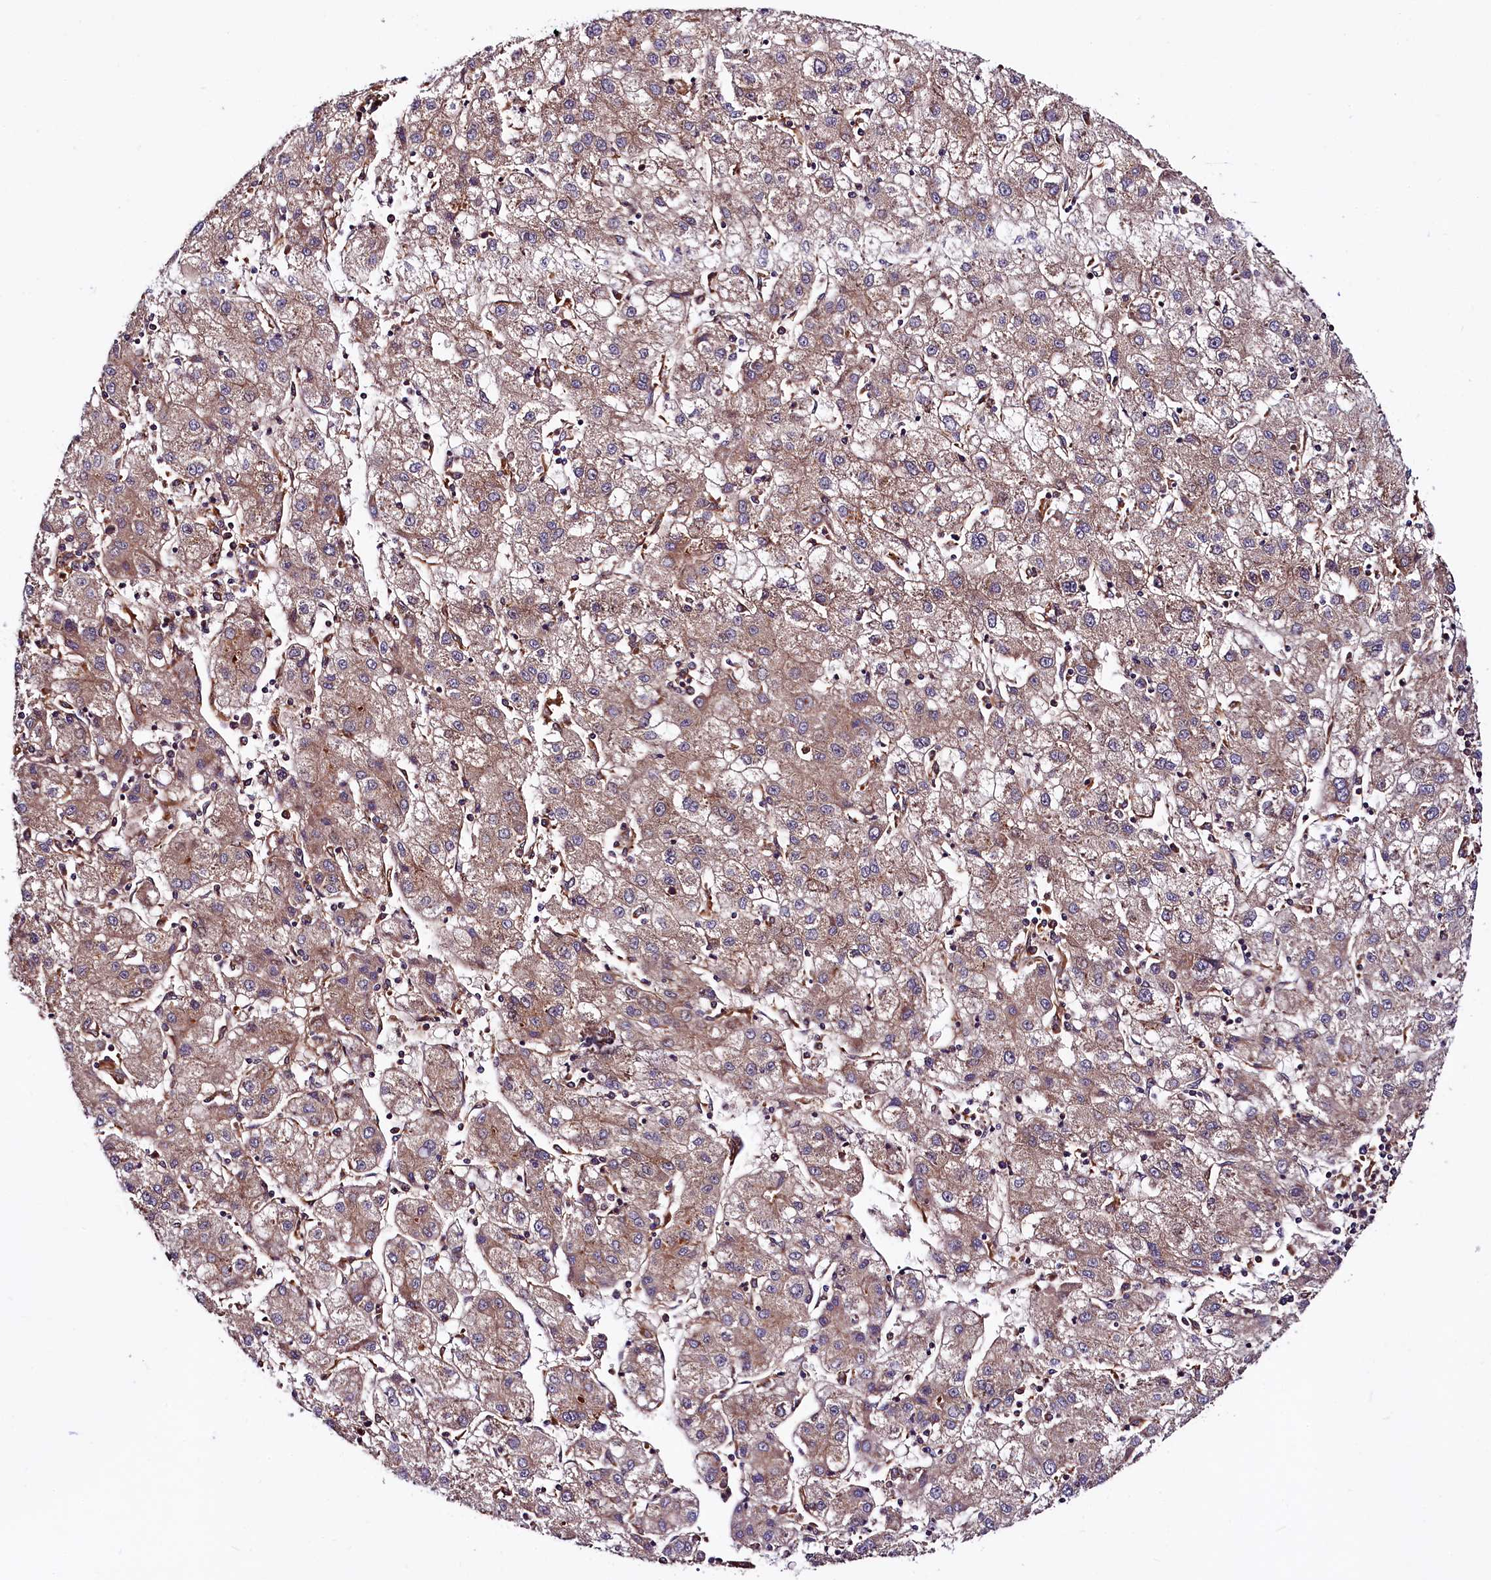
{"staining": {"intensity": "weak", "quantity": ">75%", "location": "cytoplasmic/membranous"}, "tissue": "liver cancer", "cell_type": "Tumor cells", "image_type": "cancer", "snomed": [{"axis": "morphology", "description": "Carcinoma, Hepatocellular, NOS"}, {"axis": "topography", "description": "Liver"}], "caption": "A histopathology image showing weak cytoplasmic/membranous staining in approximately >75% of tumor cells in liver hepatocellular carcinoma, as visualized by brown immunohistochemical staining.", "gene": "VPS35", "patient": {"sex": "male", "age": 72}}